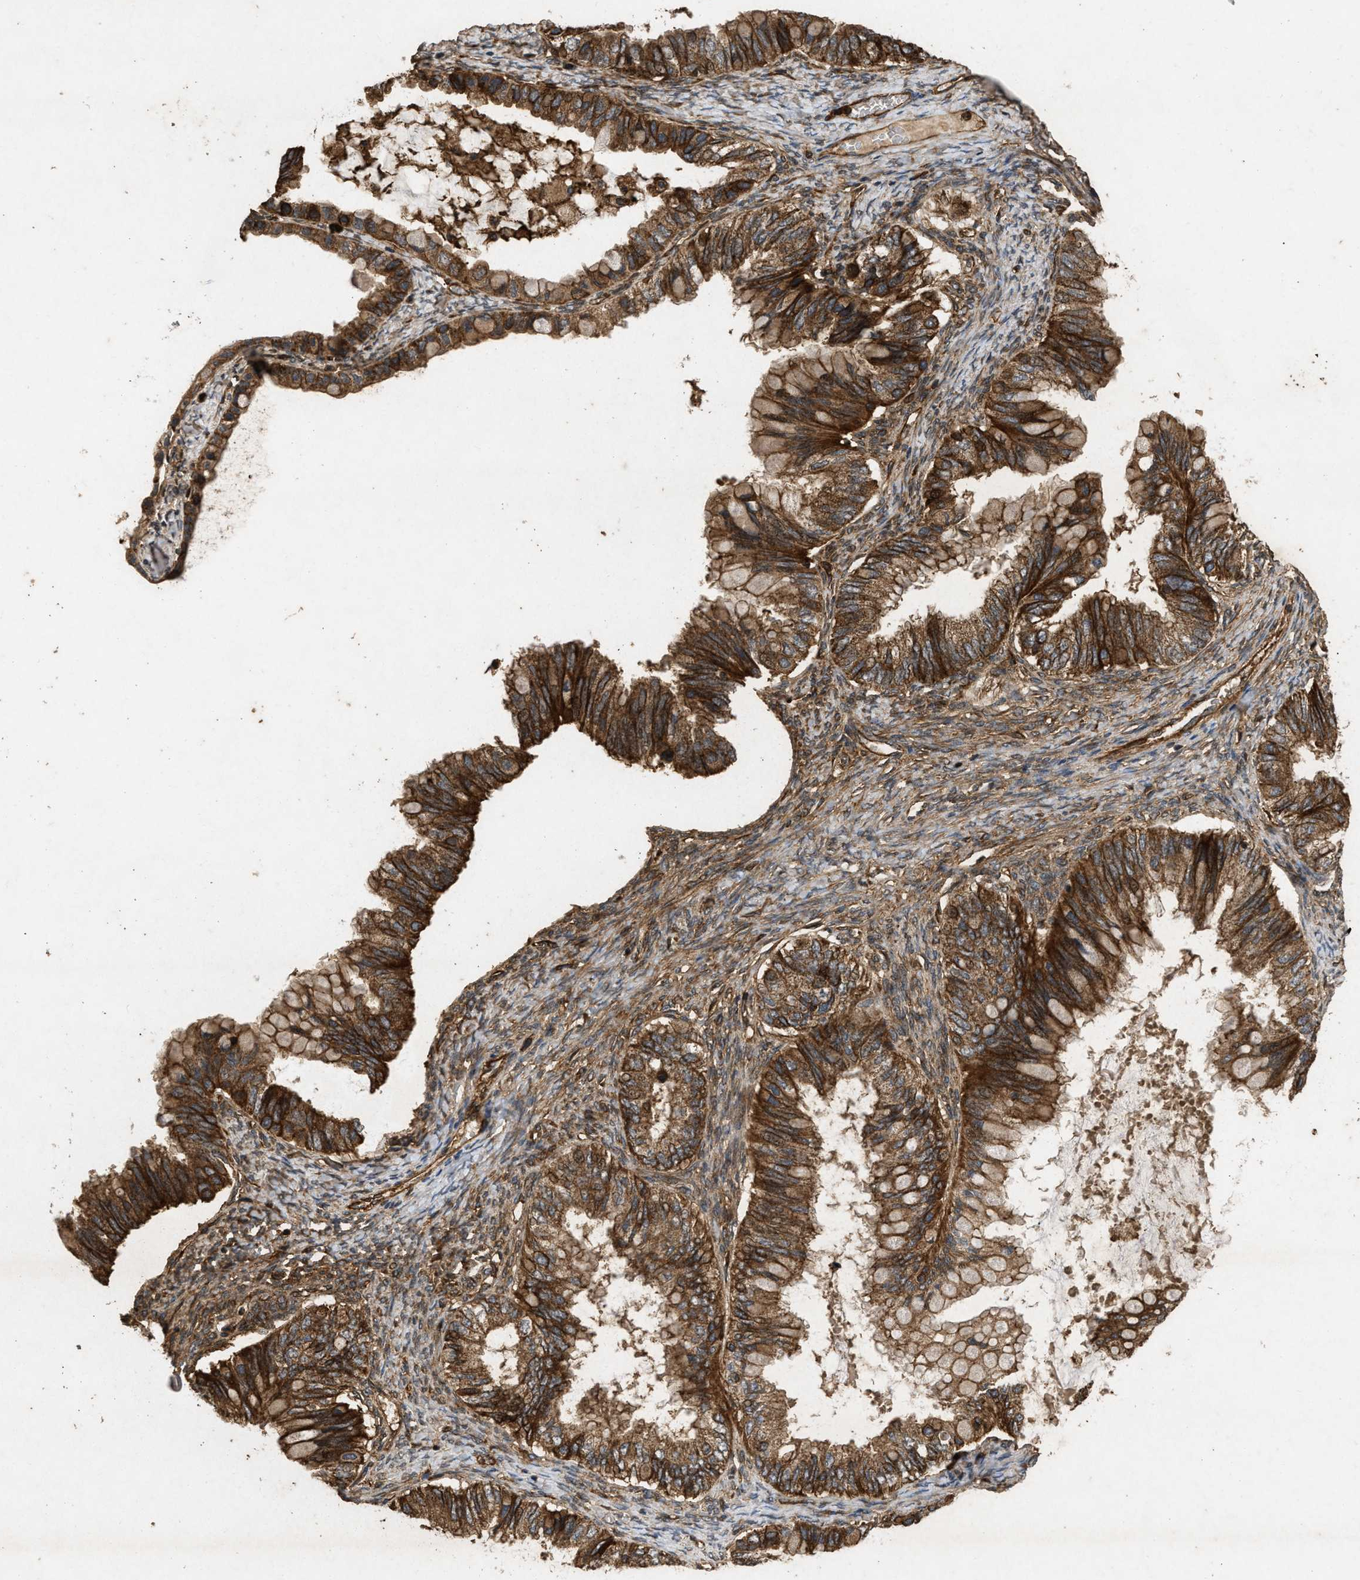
{"staining": {"intensity": "strong", "quantity": ">75%", "location": "cytoplasmic/membranous"}, "tissue": "ovarian cancer", "cell_type": "Tumor cells", "image_type": "cancer", "snomed": [{"axis": "morphology", "description": "Cystadenocarcinoma, mucinous, NOS"}, {"axis": "topography", "description": "Ovary"}], "caption": "Protein positivity by IHC demonstrates strong cytoplasmic/membranous positivity in about >75% of tumor cells in ovarian cancer. (Brightfield microscopy of DAB IHC at high magnification).", "gene": "GNB4", "patient": {"sex": "female", "age": 80}}